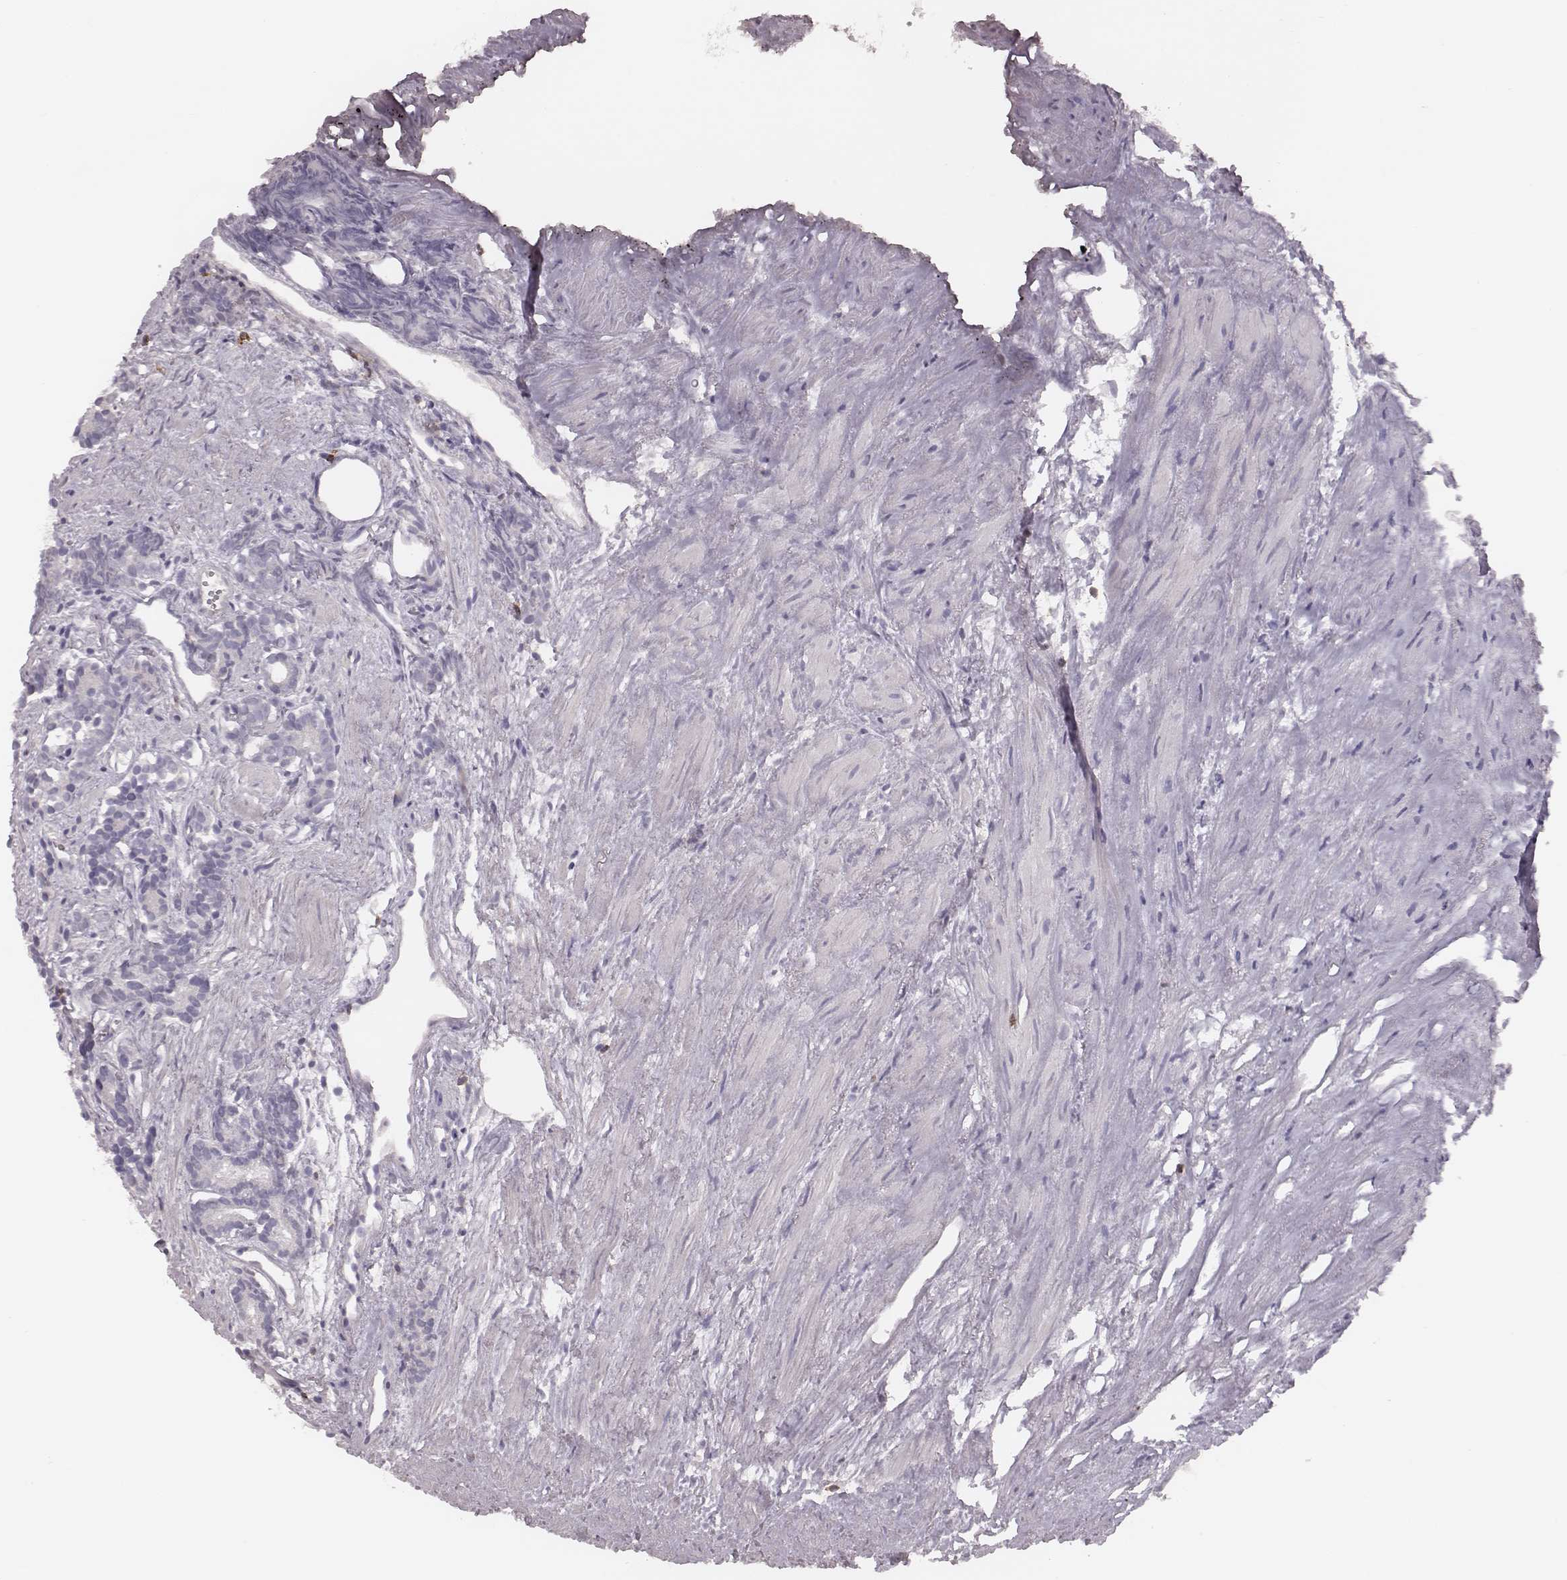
{"staining": {"intensity": "negative", "quantity": "none", "location": "none"}, "tissue": "prostate cancer", "cell_type": "Tumor cells", "image_type": "cancer", "snomed": [{"axis": "morphology", "description": "Adenocarcinoma, High grade"}, {"axis": "topography", "description": "Prostate"}], "caption": "This is a image of immunohistochemistry staining of prostate cancer (adenocarcinoma (high-grade)), which shows no expression in tumor cells. The staining was performed using DAB to visualize the protein expression in brown, while the nuclei were stained in blue with hematoxylin (Magnification: 20x).", "gene": "PDCD1", "patient": {"sex": "male", "age": 84}}